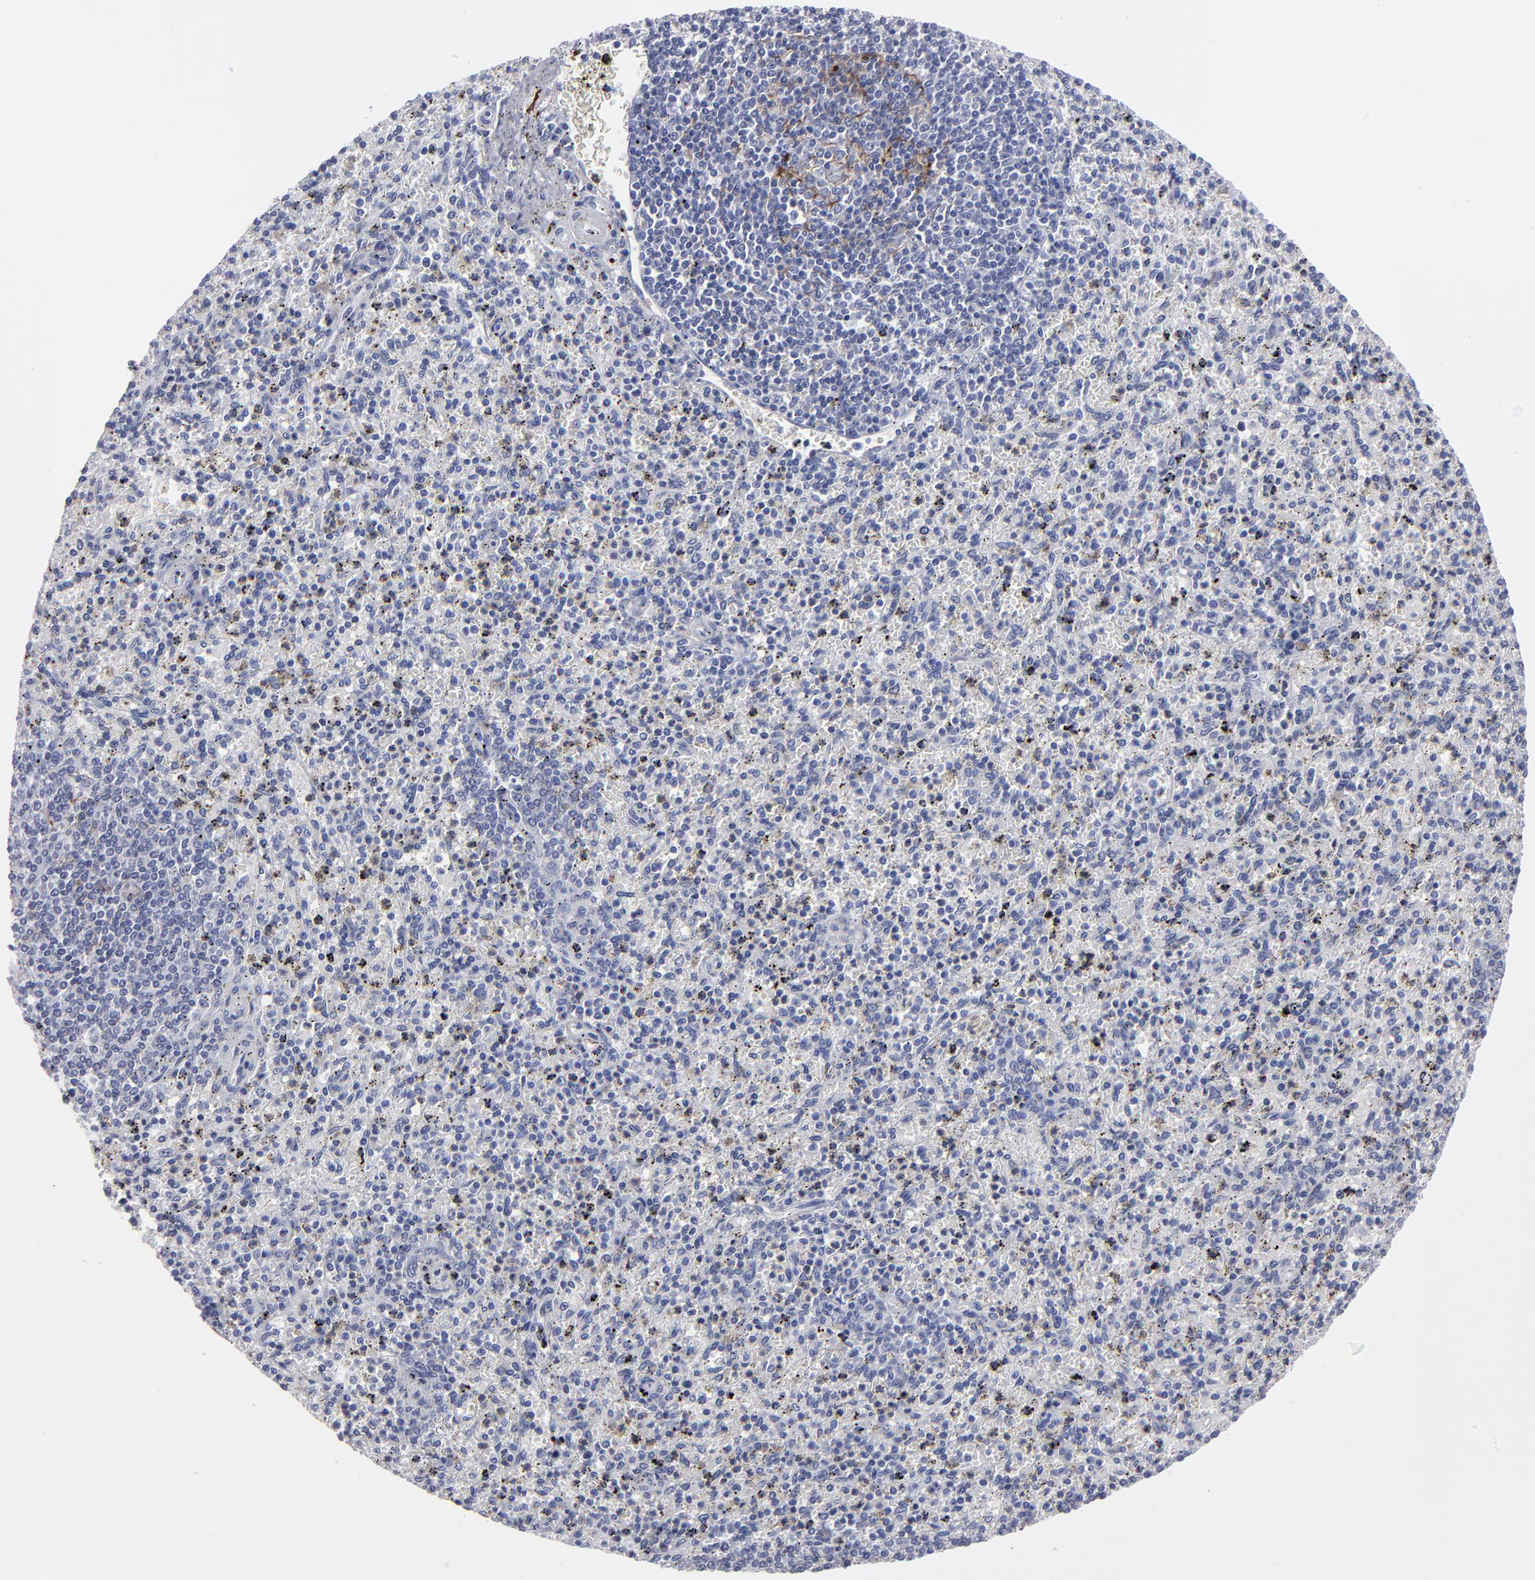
{"staining": {"intensity": "negative", "quantity": "none", "location": "none"}, "tissue": "spleen", "cell_type": "Cells in red pulp", "image_type": "normal", "snomed": [{"axis": "morphology", "description": "Normal tissue, NOS"}, {"axis": "topography", "description": "Spleen"}], "caption": "This image is of benign spleen stained with IHC to label a protein in brown with the nuclei are counter-stained blue. There is no positivity in cells in red pulp.", "gene": "CADM3", "patient": {"sex": "male", "age": 72}}